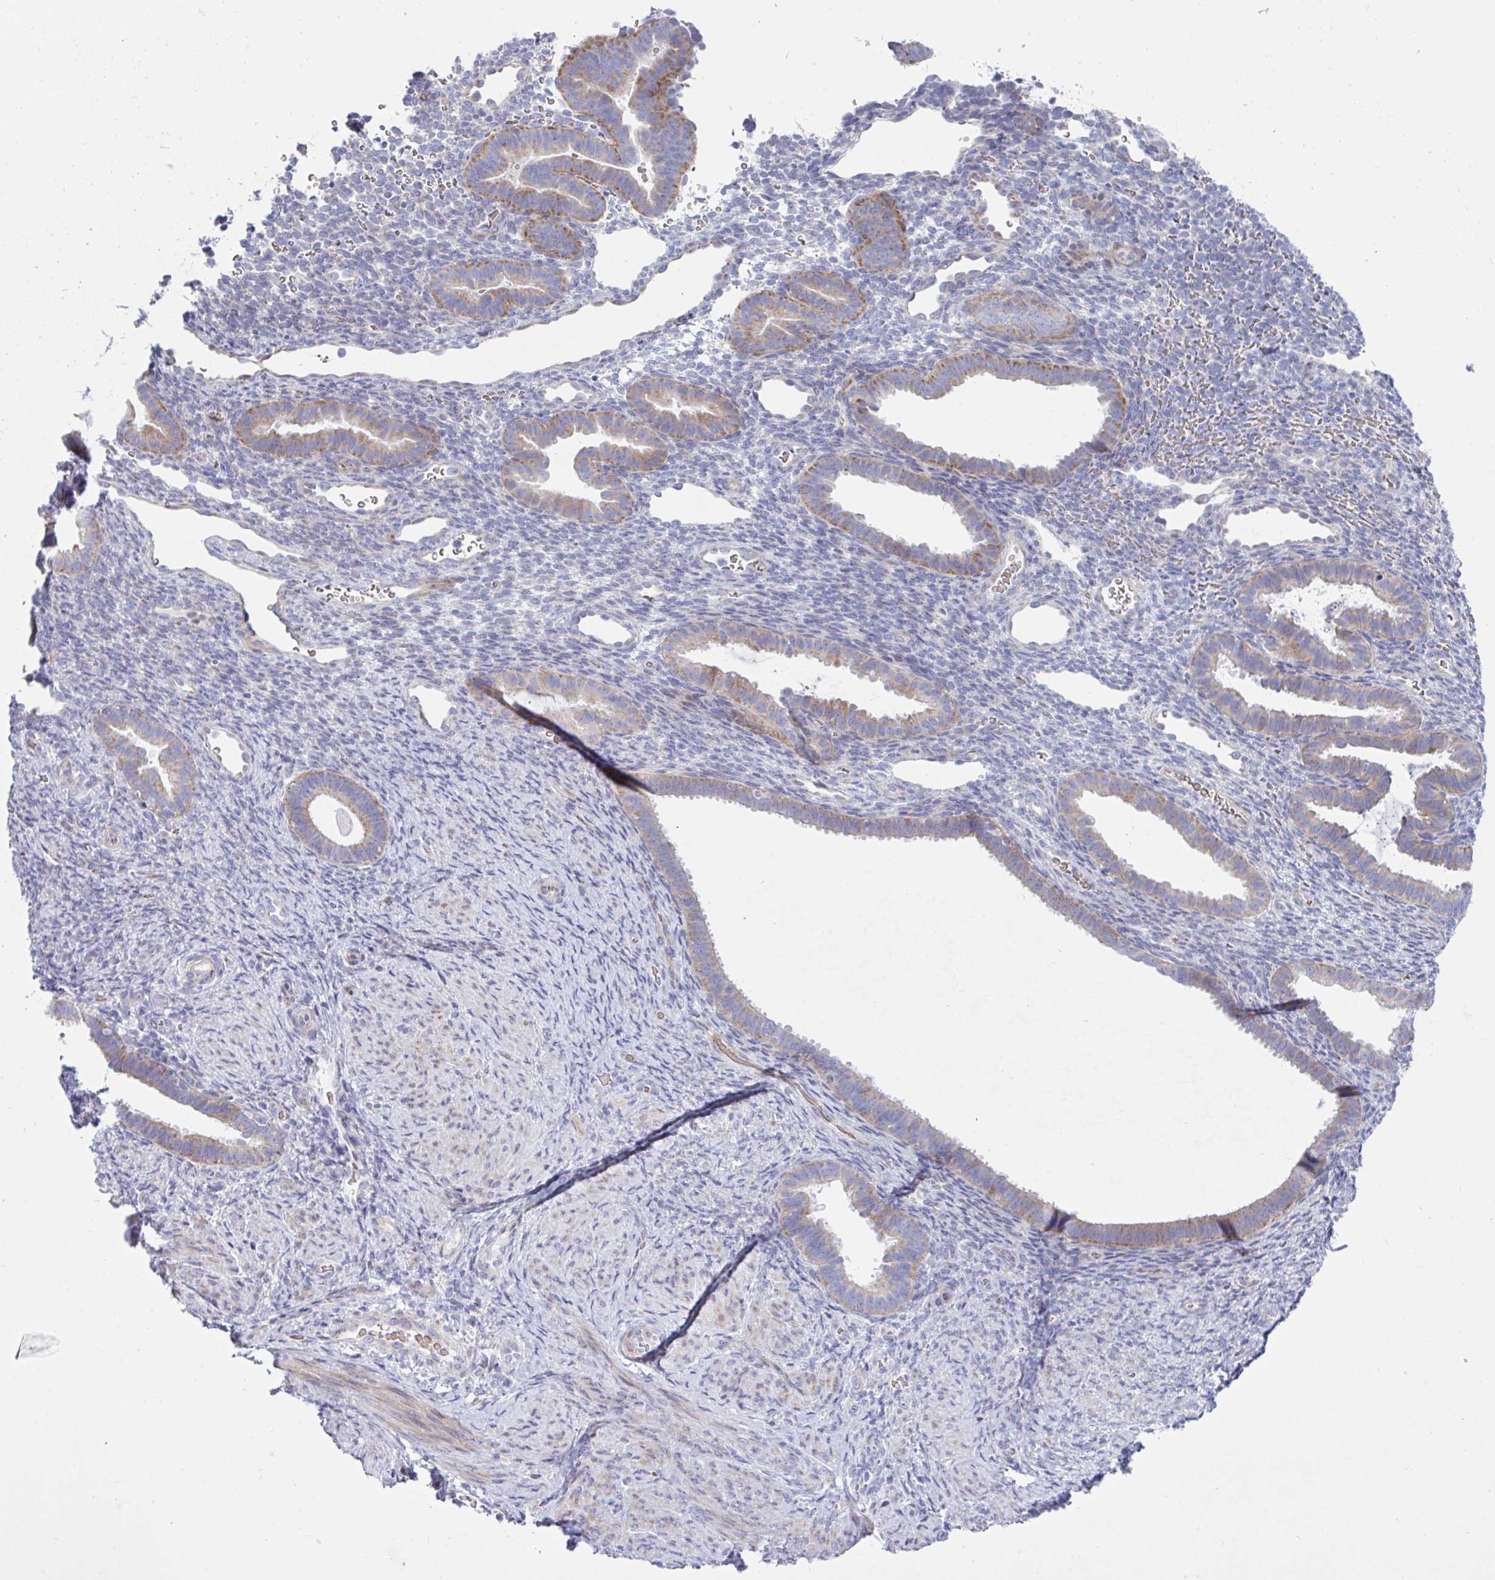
{"staining": {"intensity": "negative", "quantity": "none", "location": "none"}, "tissue": "endometrium", "cell_type": "Cells in endometrial stroma", "image_type": "normal", "snomed": [{"axis": "morphology", "description": "Normal tissue, NOS"}, {"axis": "topography", "description": "Endometrium"}], "caption": "Endometrium stained for a protein using IHC displays no staining cells in endometrial stroma.", "gene": "NTN1", "patient": {"sex": "female", "age": 34}}